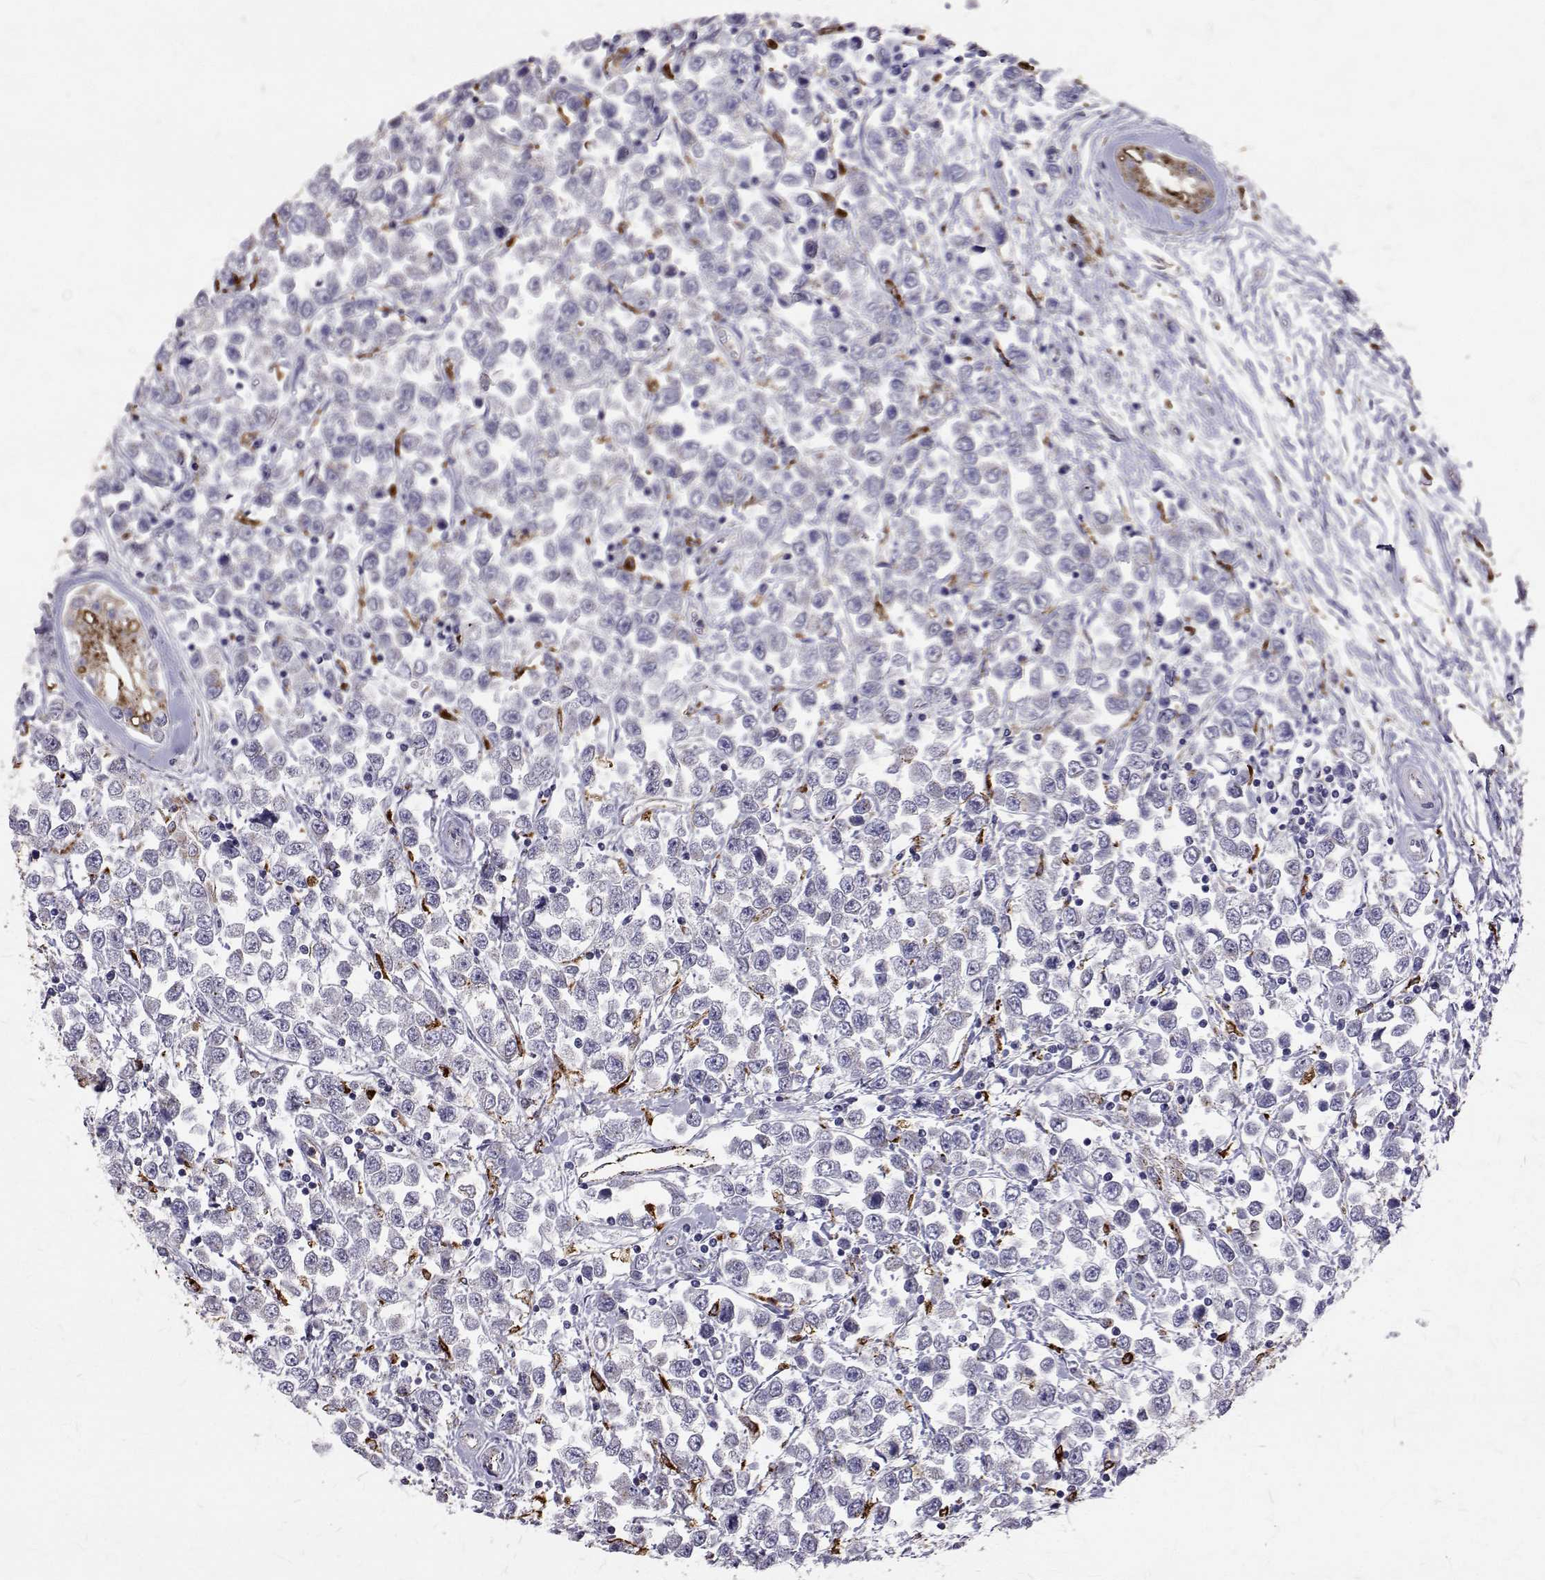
{"staining": {"intensity": "negative", "quantity": "none", "location": "none"}, "tissue": "testis cancer", "cell_type": "Tumor cells", "image_type": "cancer", "snomed": [{"axis": "morphology", "description": "Seminoma, NOS"}, {"axis": "topography", "description": "Testis"}], "caption": "Protein analysis of testis seminoma exhibits no significant positivity in tumor cells.", "gene": "TPP1", "patient": {"sex": "male", "age": 34}}